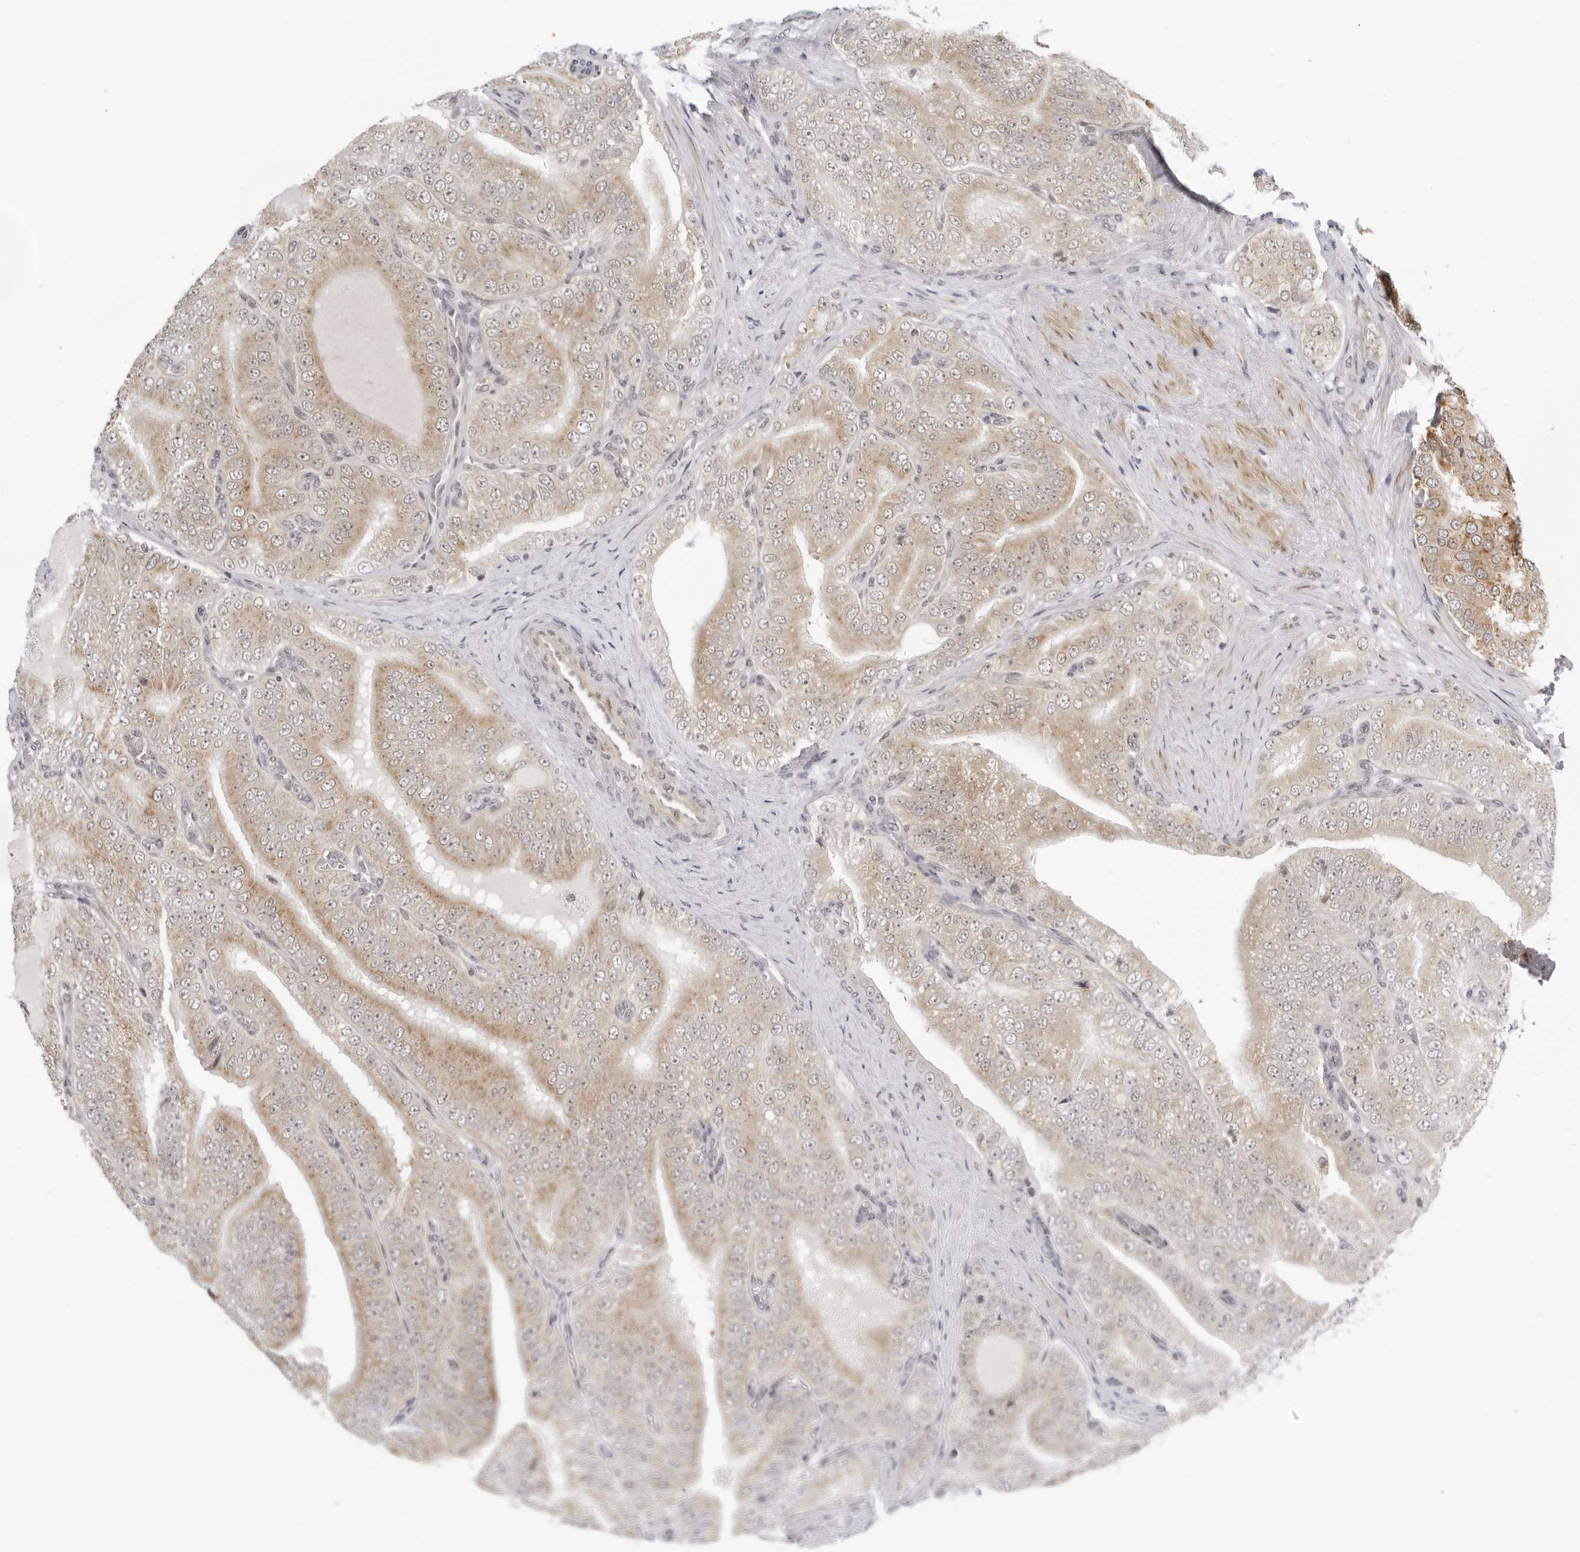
{"staining": {"intensity": "weak", "quantity": ">75%", "location": "cytoplasmic/membranous"}, "tissue": "prostate cancer", "cell_type": "Tumor cells", "image_type": "cancer", "snomed": [{"axis": "morphology", "description": "Adenocarcinoma, High grade"}, {"axis": "topography", "description": "Prostate"}], "caption": "Approximately >75% of tumor cells in prostate cancer show weak cytoplasmic/membranous protein positivity as visualized by brown immunohistochemical staining.", "gene": "TOX4", "patient": {"sex": "male", "age": 58}}